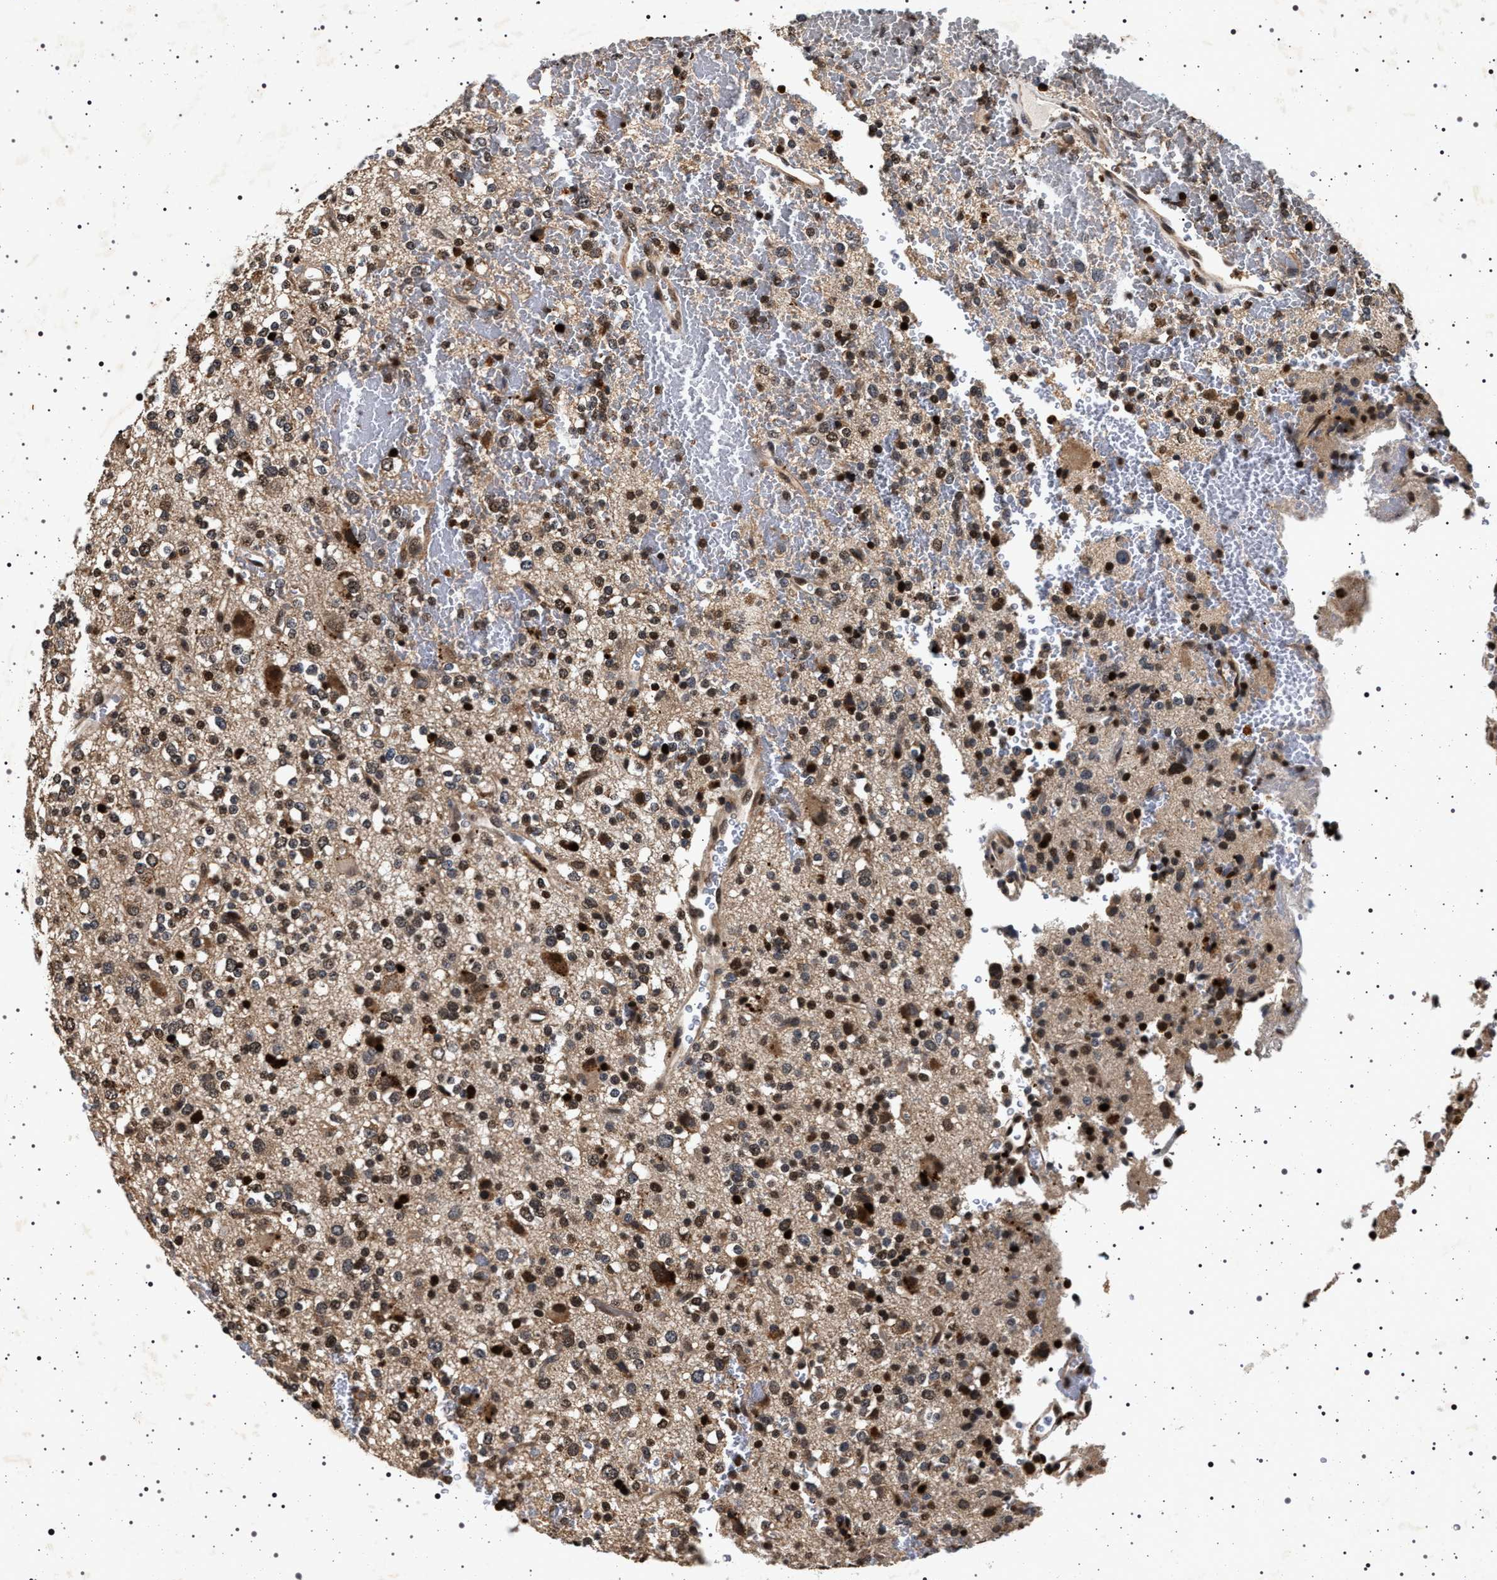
{"staining": {"intensity": "moderate", "quantity": ">75%", "location": "nuclear"}, "tissue": "glioma", "cell_type": "Tumor cells", "image_type": "cancer", "snomed": [{"axis": "morphology", "description": "Glioma, malignant, High grade"}, {"axis": "topography", "description": "Brain"}], "caption": "Immunohistochemical staining of glioma shows moderate nuclear protein positivity in approximately >75% of tumor cells.", "gene": "CDKN1B", "patient": {"sex": "male", "age": 47}}